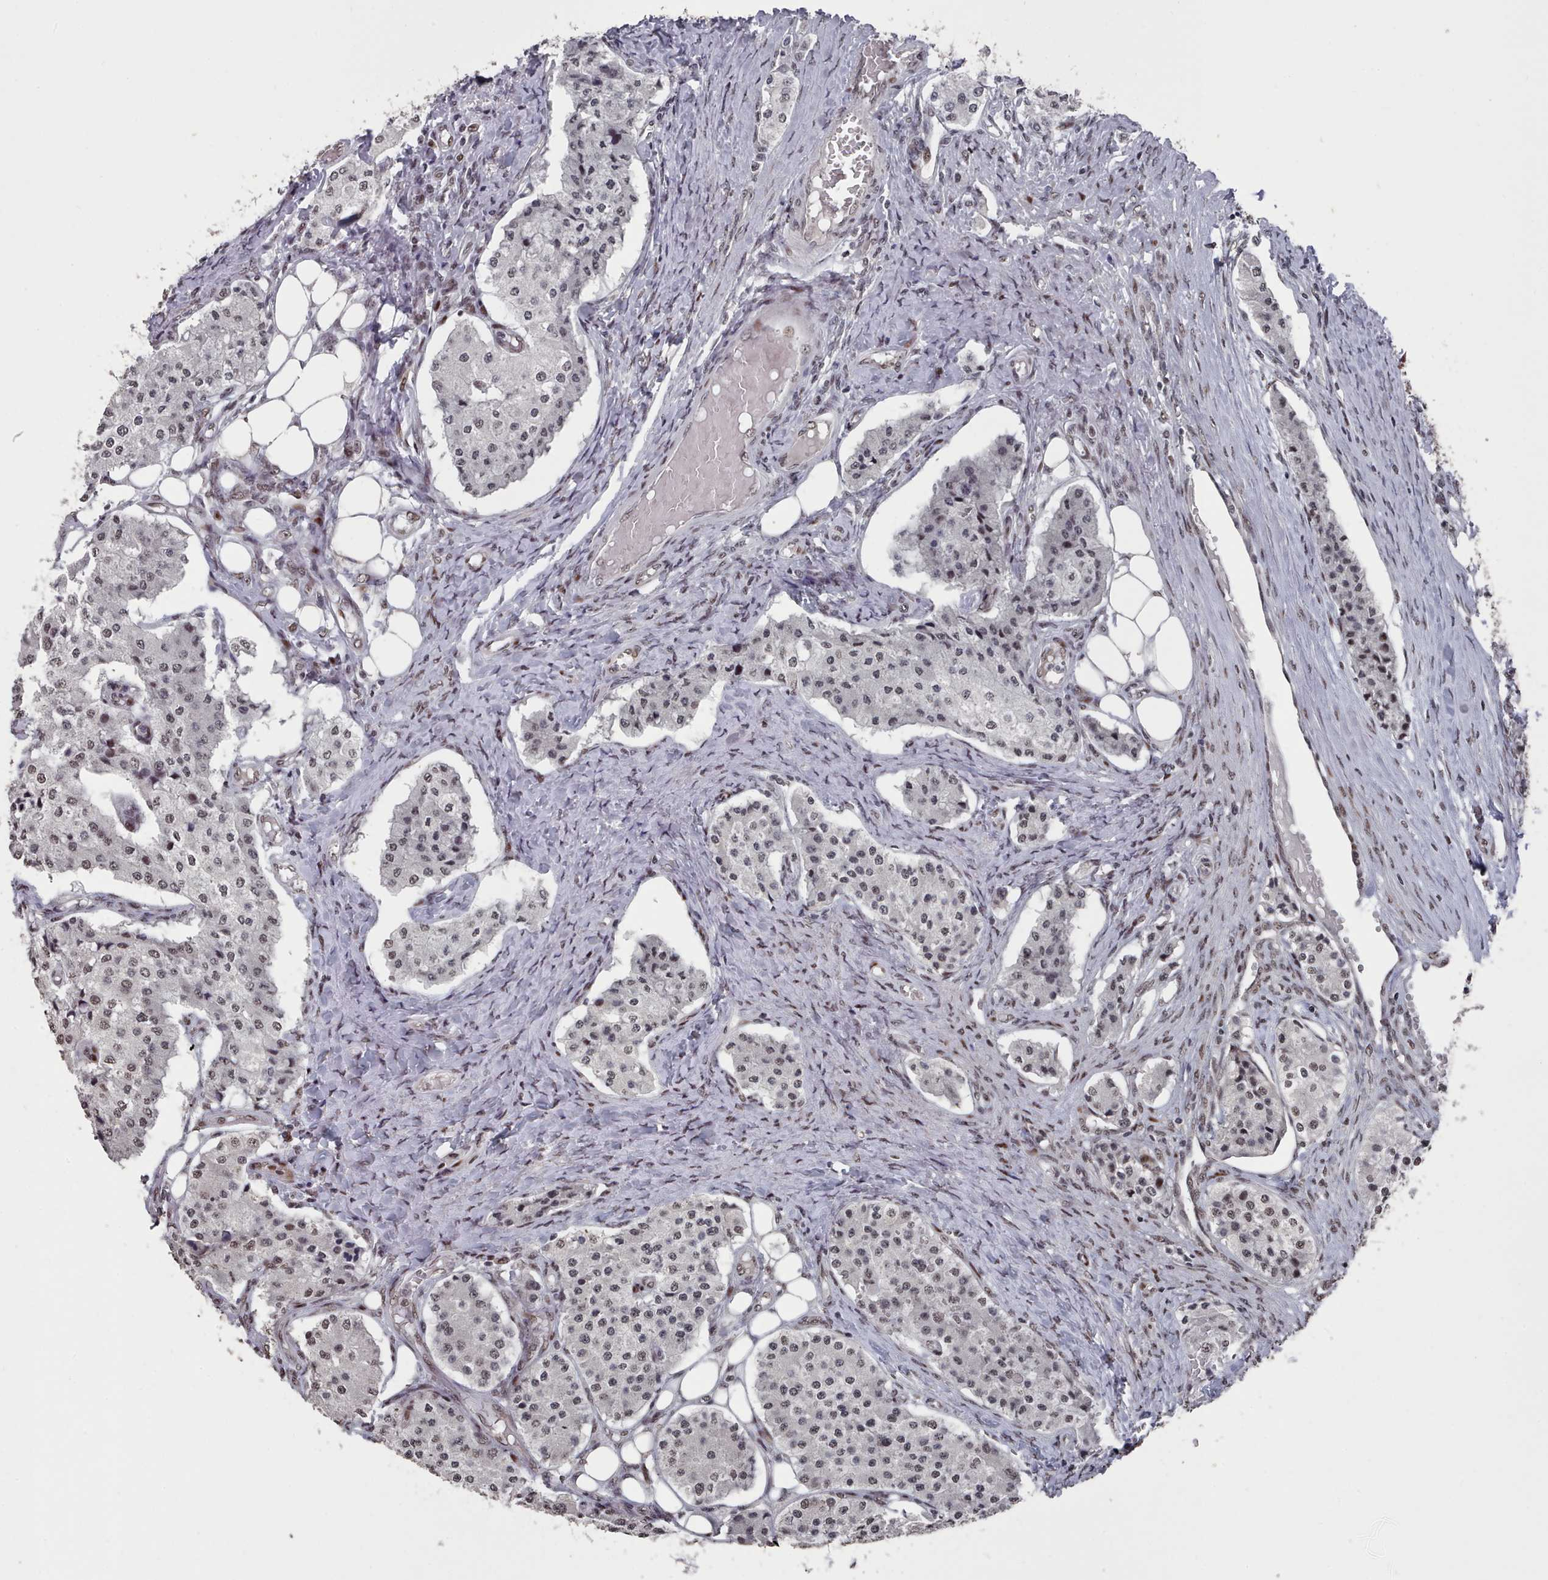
{"staining": {"intensity": "moderate", "quantity": "<25%", "location": "nuclear"}, "tissue": "carcinoid", "cell_type": "Tumor cells", "image_type": "cancer", "snomed": [{"axis": "morphology", "description": "Carcinoid, malignant, NOS"}, {"axis": "topography", "description": "Colon"}], "caption": "Carcinoid stained for a protein (brown) shows moderate nuclear positive positivity in approximately <25% of tumor cells.", "gene": "PNRC2", "patient": {"sex": "female", "age": 52}}